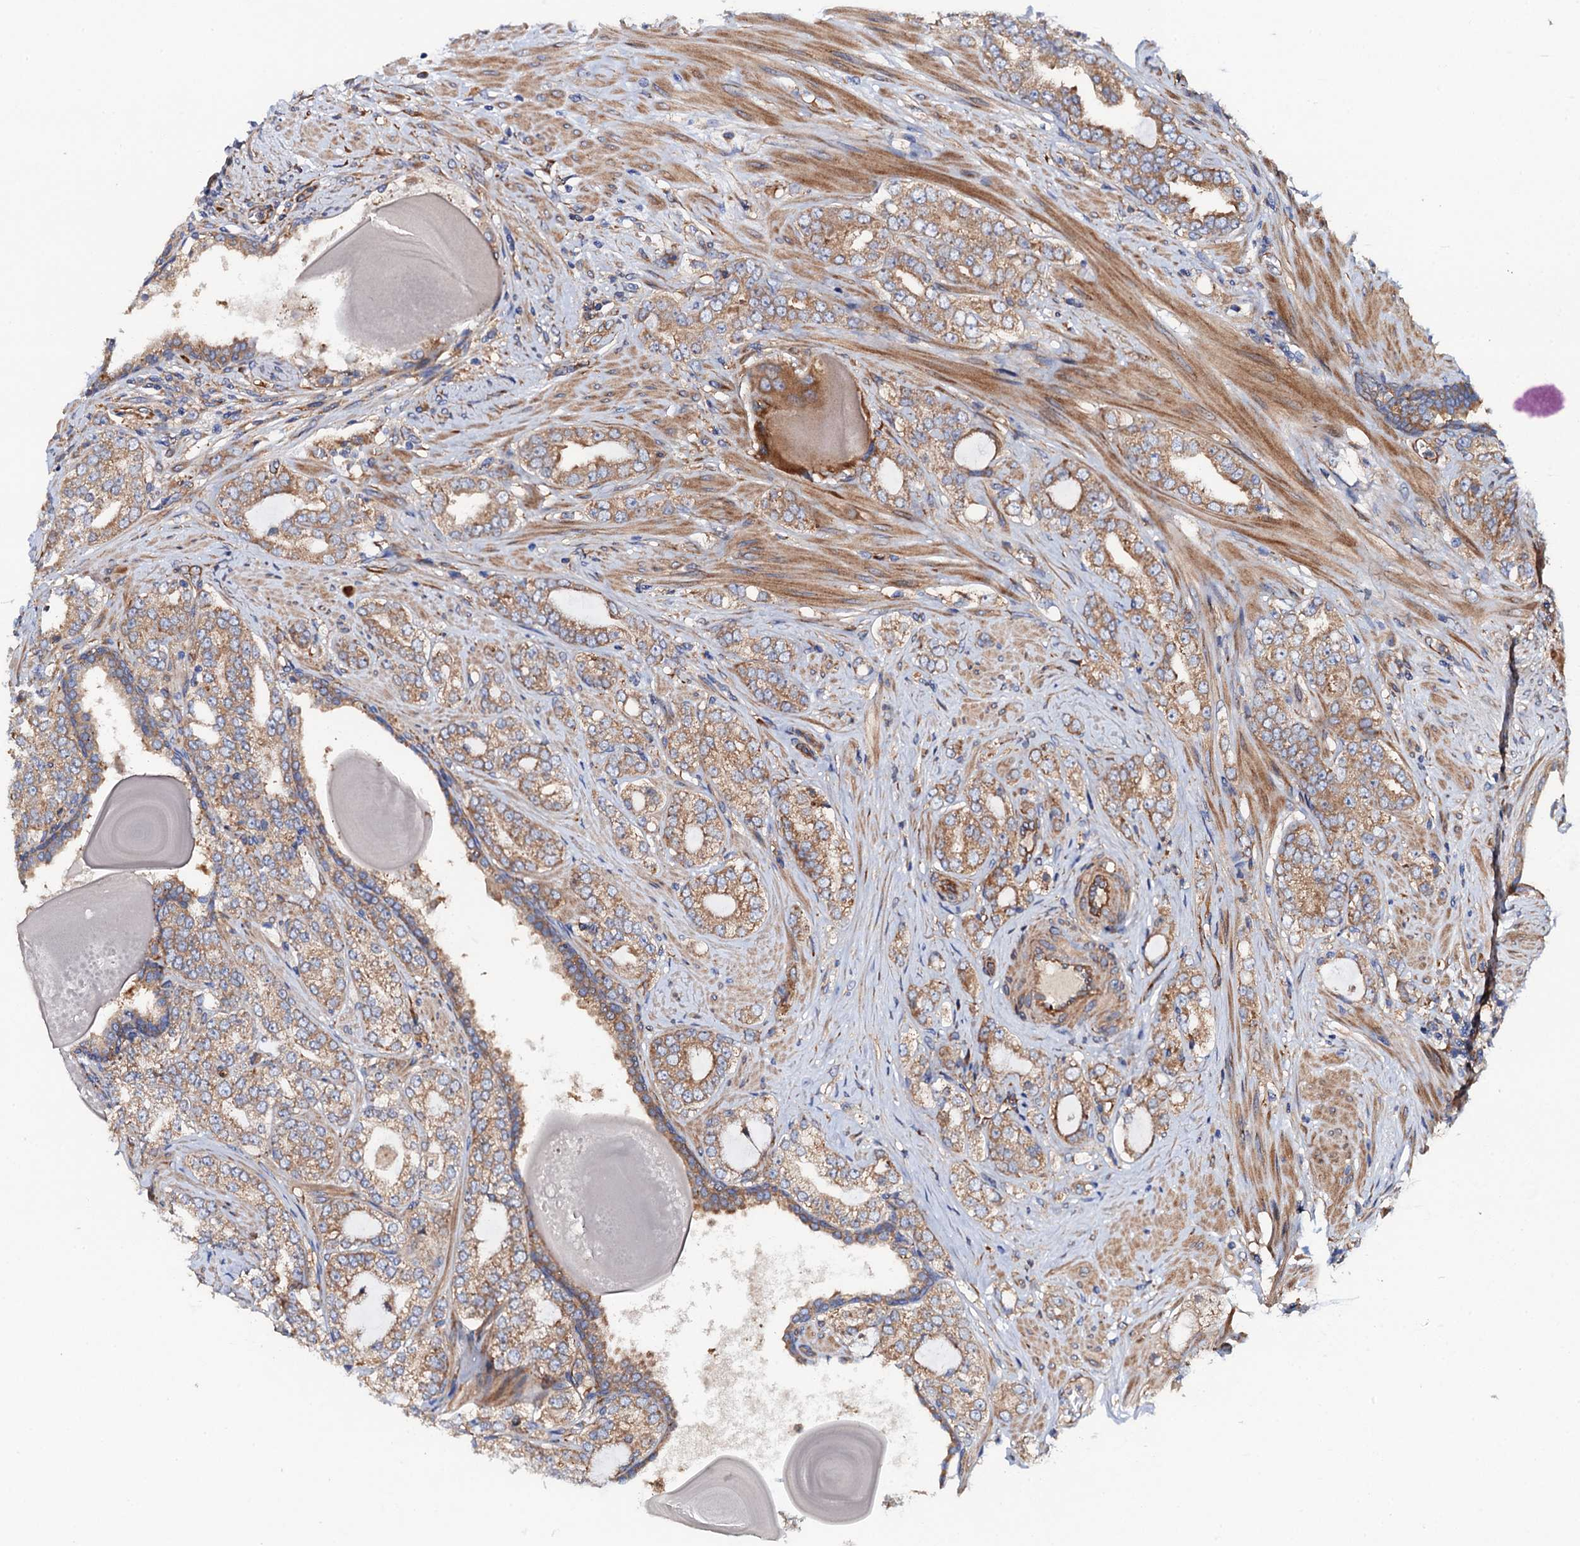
{"staining": {"intensity": "moderate", "quantity": "25%-75%", "location": "cytoplasmic/membranous"}, "tissue": "prostate cancer", "cell_type": "Tumor cells", "image_type": "cancer", "snomed": [{"axis": "morphology", "description": "Adenocarcinoma, High grade"}, {"axis": "topography", "description": "Prostate"}], "caption": "Immunohistochemical staining of prostate high-grade adenocarcinoma exhibits medium levels of moderate cytoplasmic/membranous staining in approximately 25%-75% of tumor cells.", "gene": "MRPL48", "patient": {"sex": "male", "age": 64}}